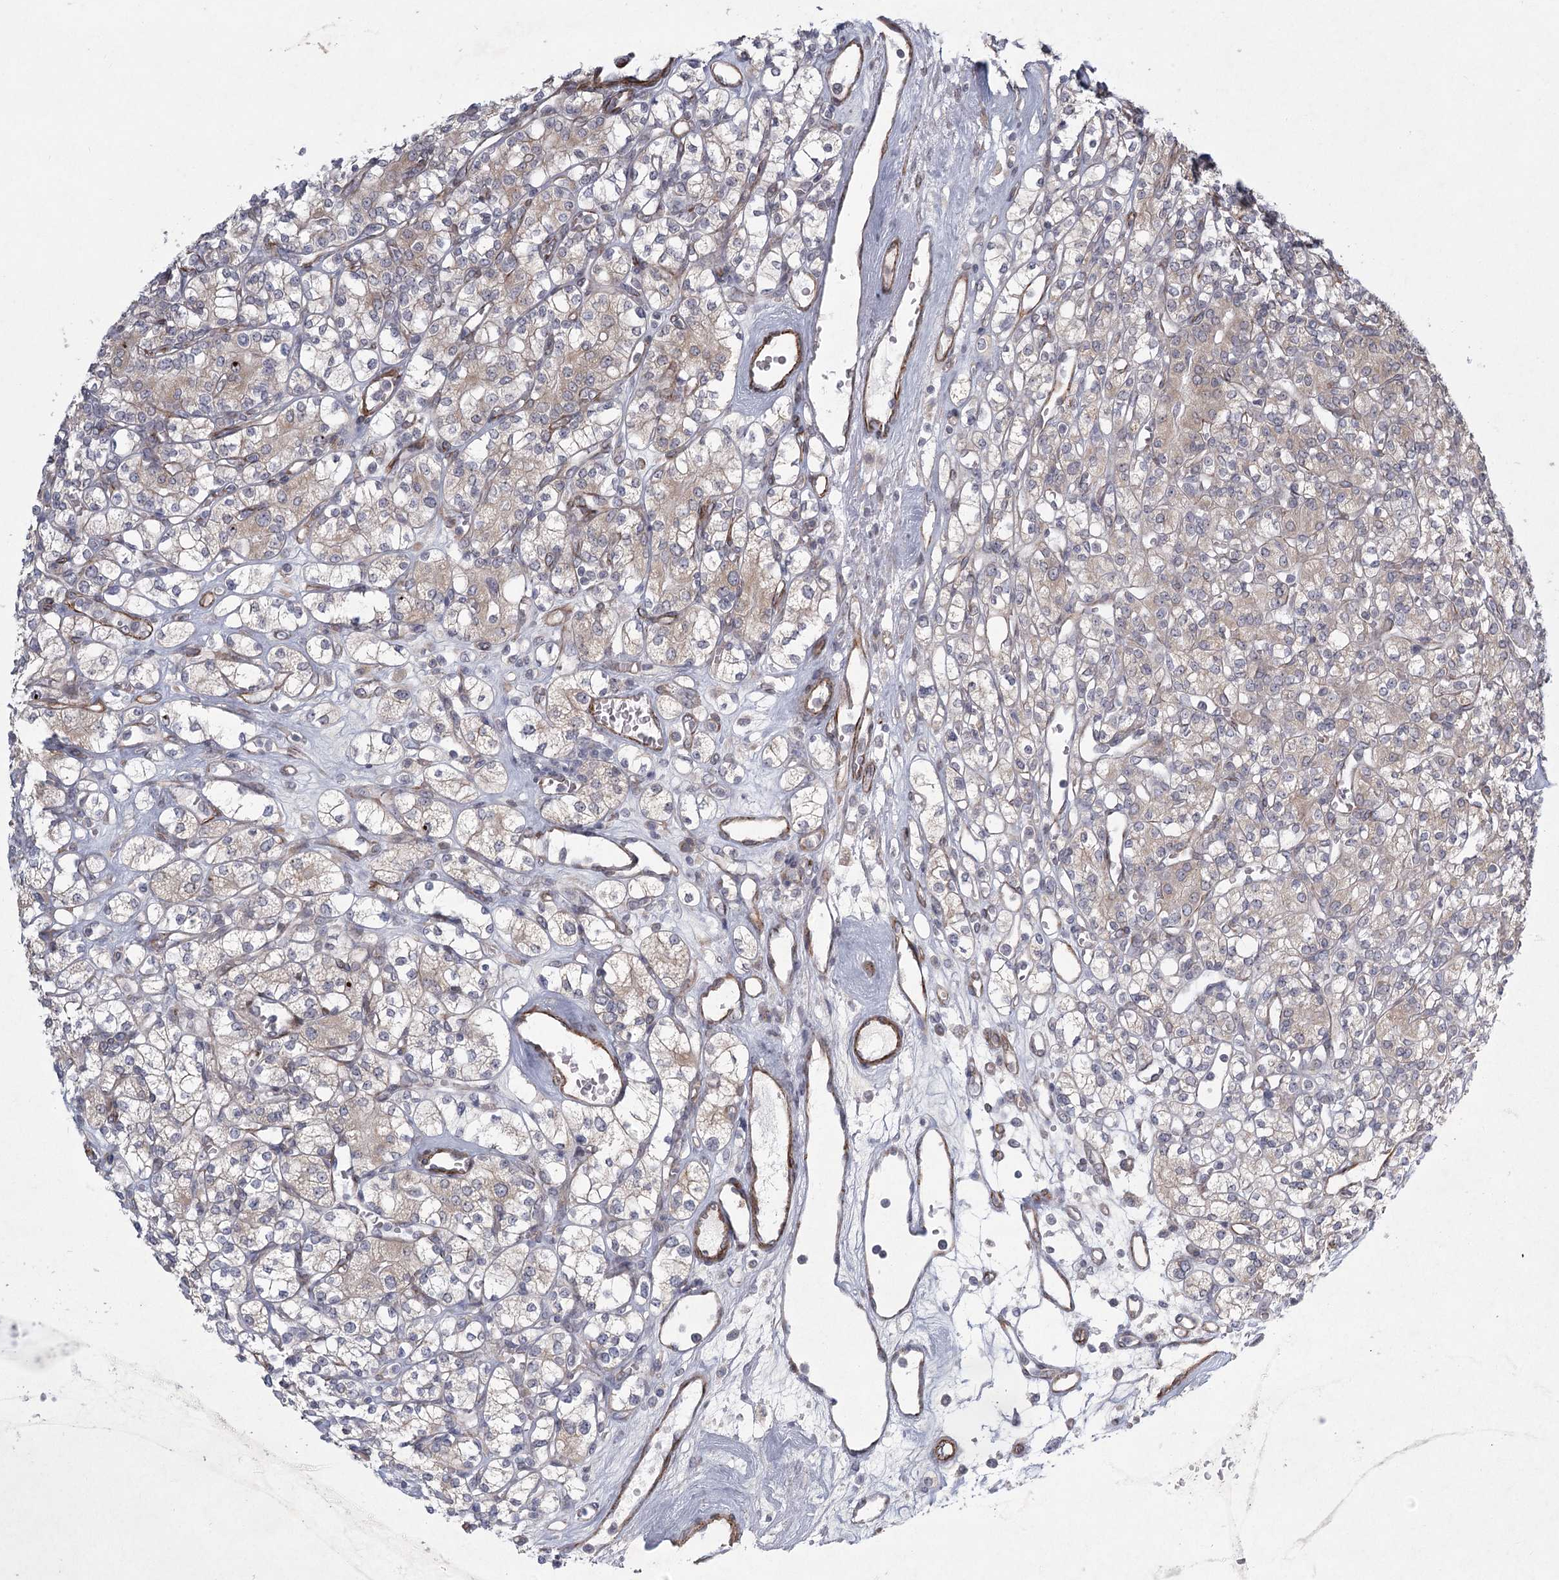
{"staining": {"intensity": "weak", "quantity": "25%-75%", "location": "cytoplasmic/membranous"}, "tissue": "renal cancer", "cell_type": "Tumor cells", "image_type": "cancer", "snomed": [{"axis": "morphology", "description": "Adenocarcinoma, NOS"}, {"axis": "topography", "description": "Kidney"}], "caption": "Protein analysis of renal adenocarcinoma tissue shows weak cytoplasmic/membranous positivity in about 25%-75% of tumor cells.", "gene": "MEPE", "patient": {"sex": "male", "age": 77}}